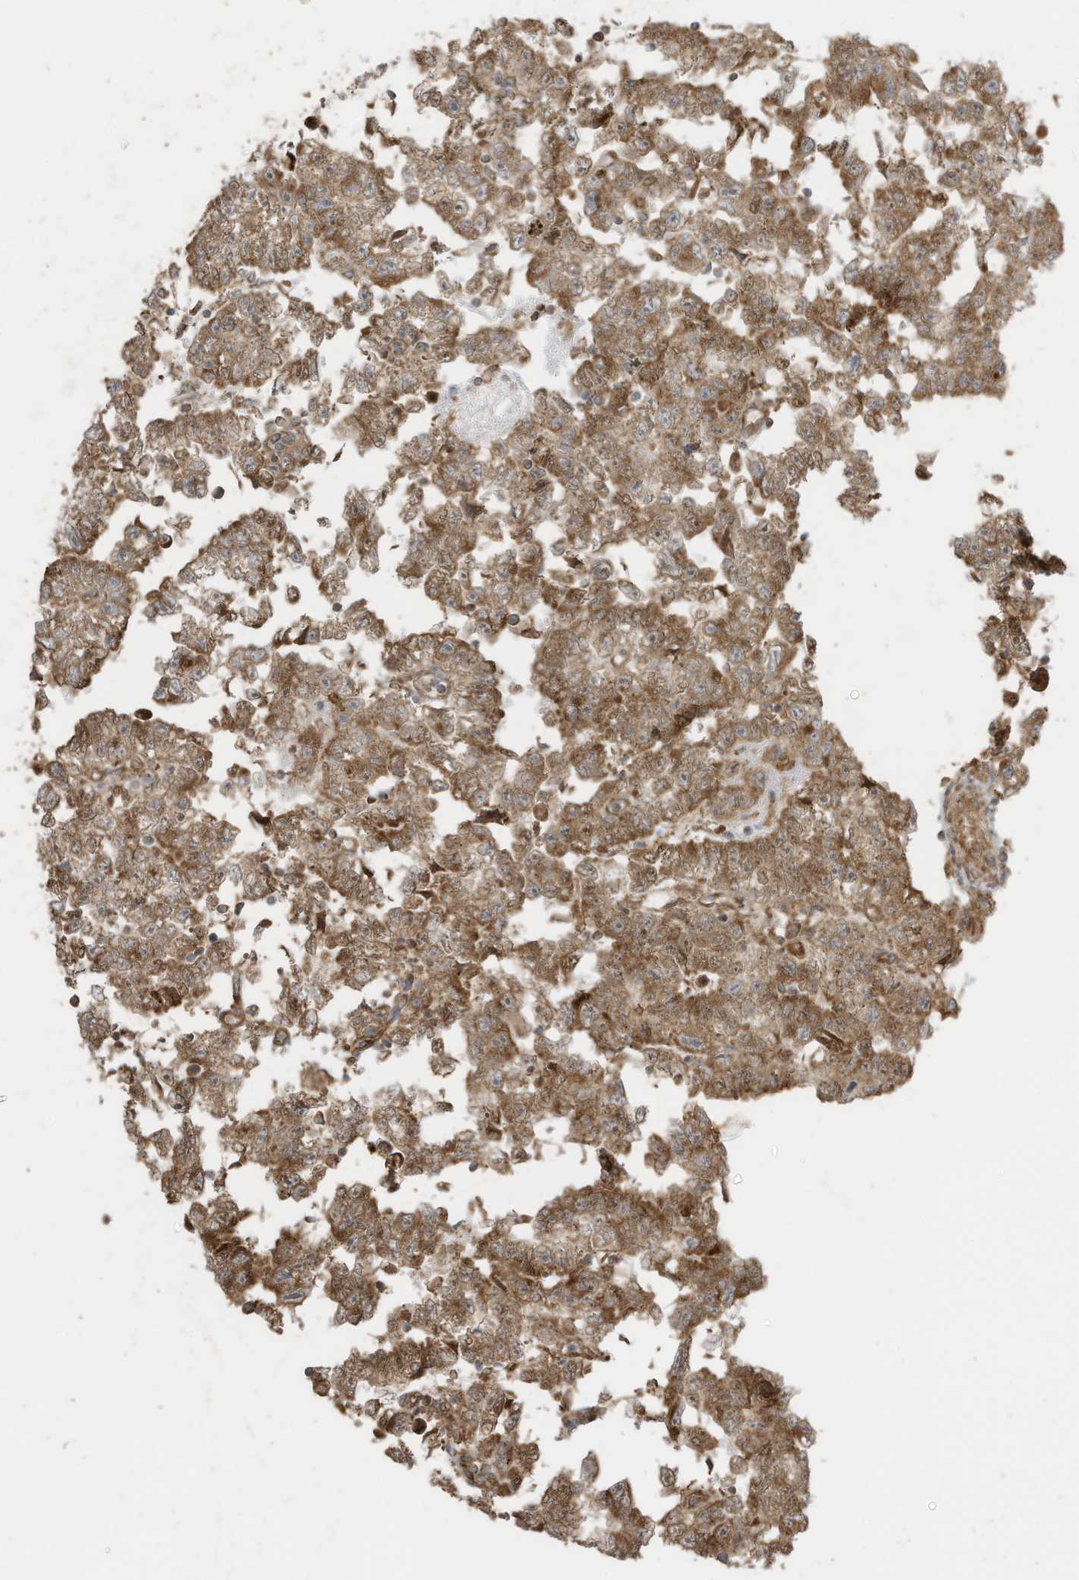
{"staining": {"intensity": "moderate", "quantity": ">75%", "location": "cytoplasmic/membranous"}, "tissue": "testis cancer", "cell_type": "Tumor cells", "image_type": "cancer", "snomed": [{"axis": "morphology", "description": "Carcinoma, Embryonal, NOS"}, {"axis": "topography", "description": "Testis"}], "caption": "Moderate cytoplasmic/membranous staining is seen in about >75% of tumor cells in testis cancer (embryonal carcinoma). (Stains: DAB in brown, nuclei in blue, Microscopy: brightfield microscopy at high magnification).", "gene": "CGAS", "patient": {"sex": "male", "age": 25}}